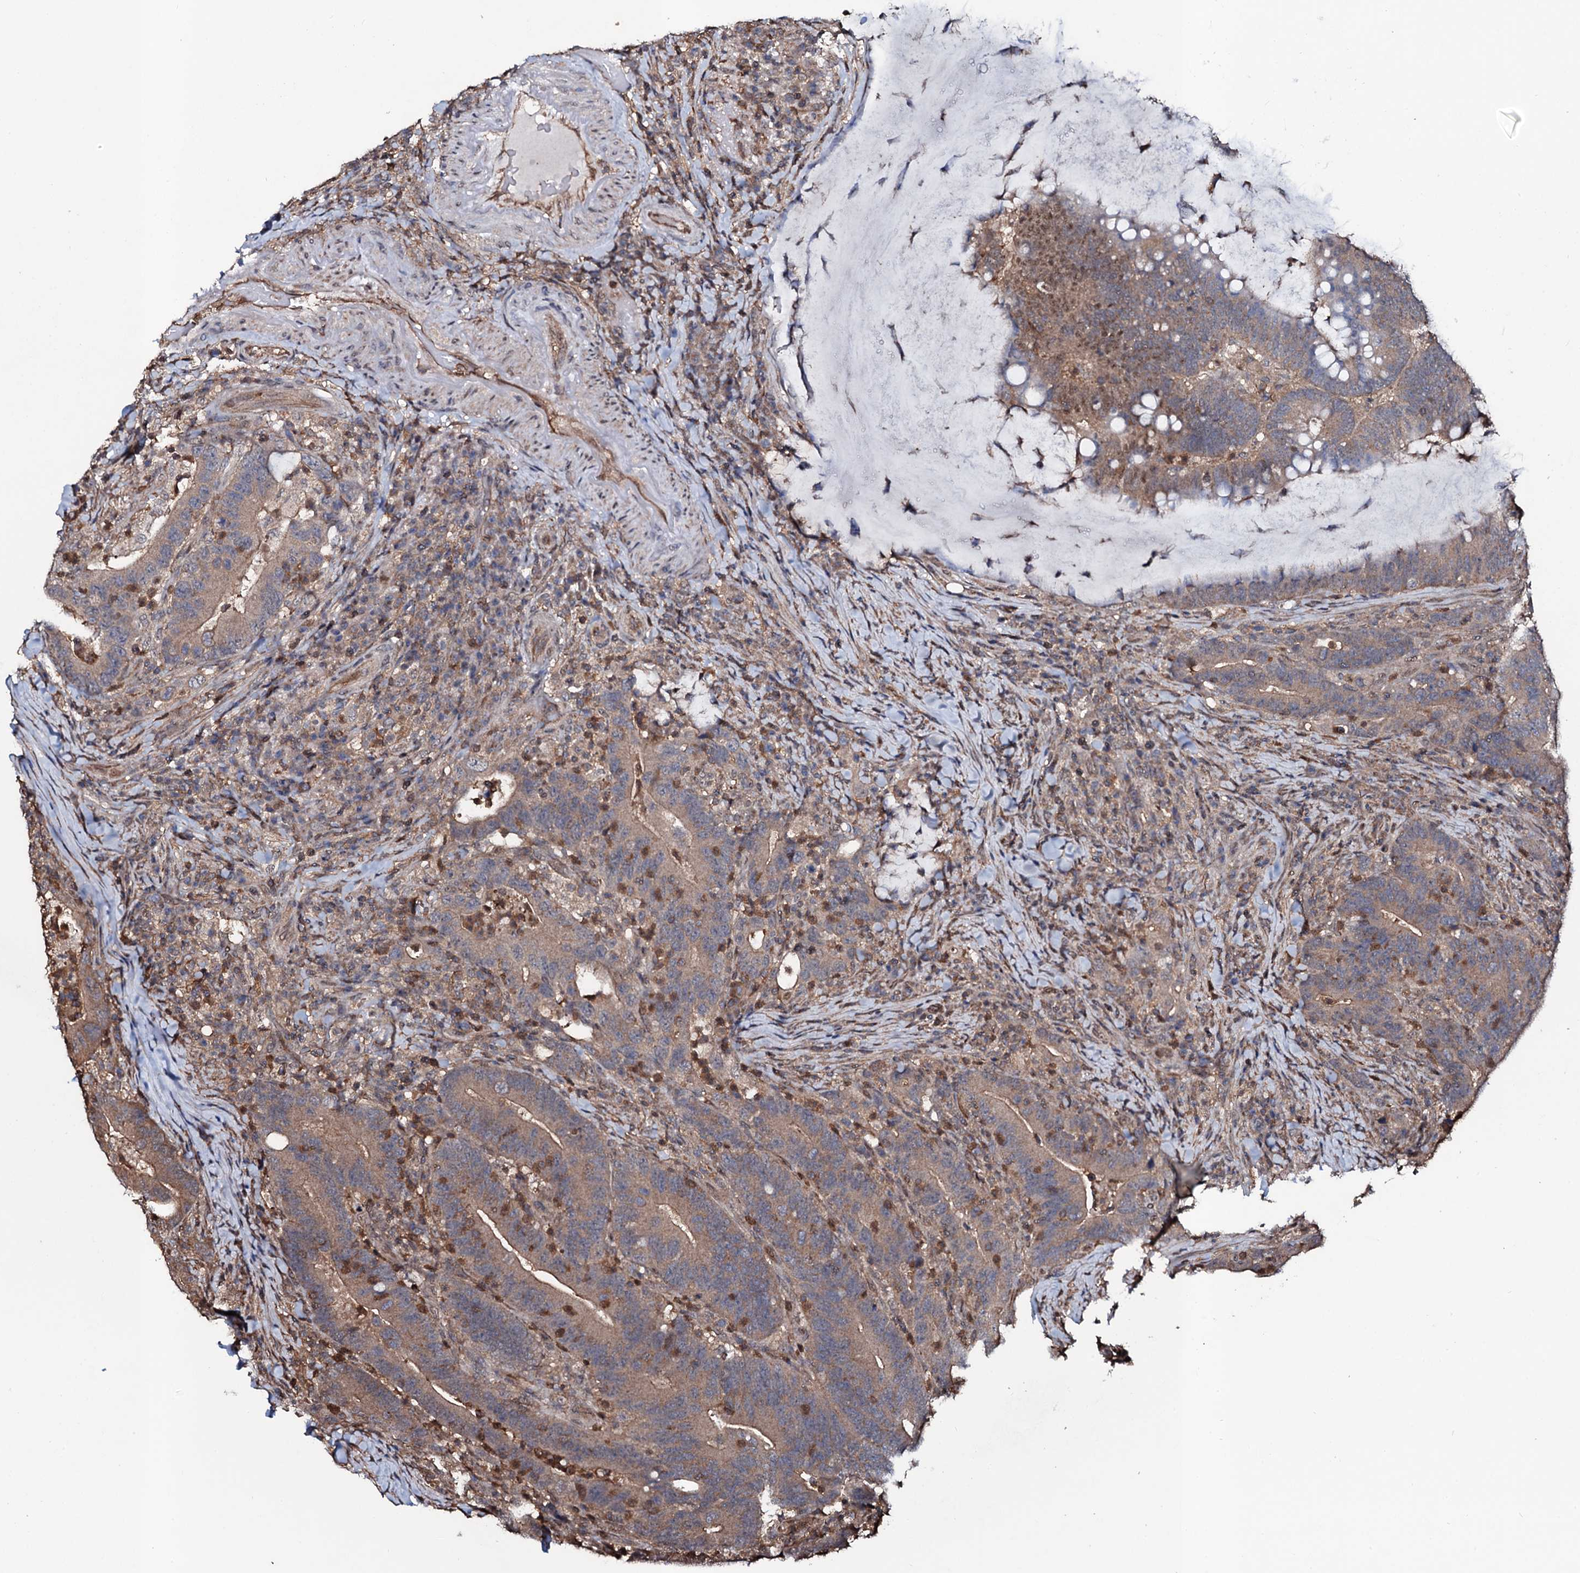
{"staining": {"intensity": "weak", "quantity": ">75%", "location": "cytoplasmic/membranous"}, "tissue": "colorectal cancer", "cell_type": "Tumor cells", "image_type": "cancer", "snomed": [{"axis": "morphology", "description": "Adenocarcinoma, NOS"}, {"axis": "topography", "description": "Colon"}], "caption": "DAB (3,3'-diaminobenzidine) immunohistochemical staining of colorectal cancer (adenocarcinoma) exhibits weak cytoplasmic/membranous protein expression in about >75% of tumor cells. The staining is performed using DAB brown chromogen to label protein expression. The nuclei are counter-stained blue using hematoxylin.", "gene": "COG6", "patient": {"sex": "female", "age": 66}}